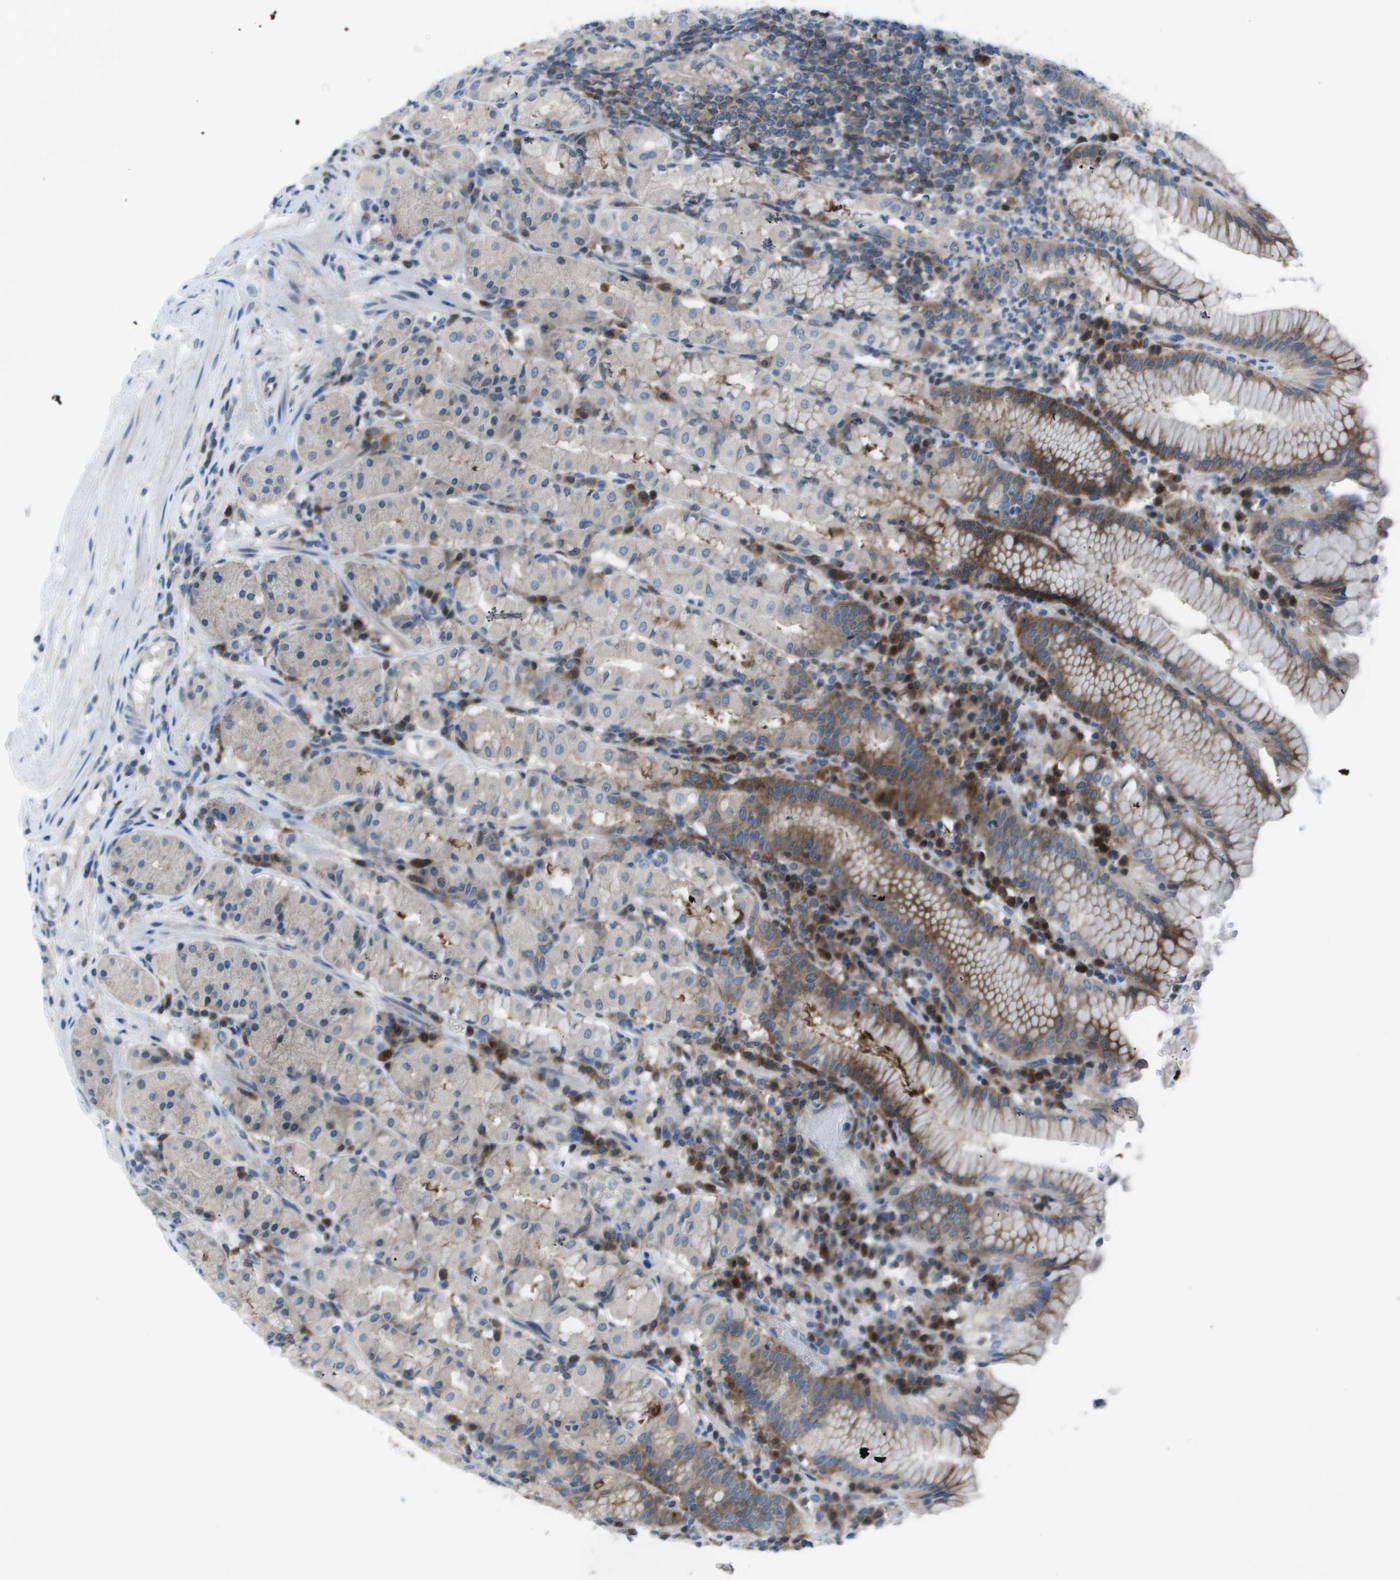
{"staining": {"intensity": "strong", "quantity": "<25%", "location": "cytoplasmic/membranous"}, "tissue": "stomach", "cell_type": "Glandular cells", "image_type": "normal", "snomed": [{"axis": "morphology", "description": "Normal tissue, NOS"}, {"axis": "topography", "description": "Stomach"}, {"axis": "topography", "description": "Stomach, lower"}], "caption": "IHC of benign human stomach displays medium levels of strong cytoplasmic/membranous staining in about <25% of glandular cells. The staining is performed using DAB (3,3'-diaminobenzidine) brown chromogen to label protein expression. The nuclei are counter-stained blue using hematoxylin.", "gene": "STIP1", "patient": {"sex": "female", "age": 56}}